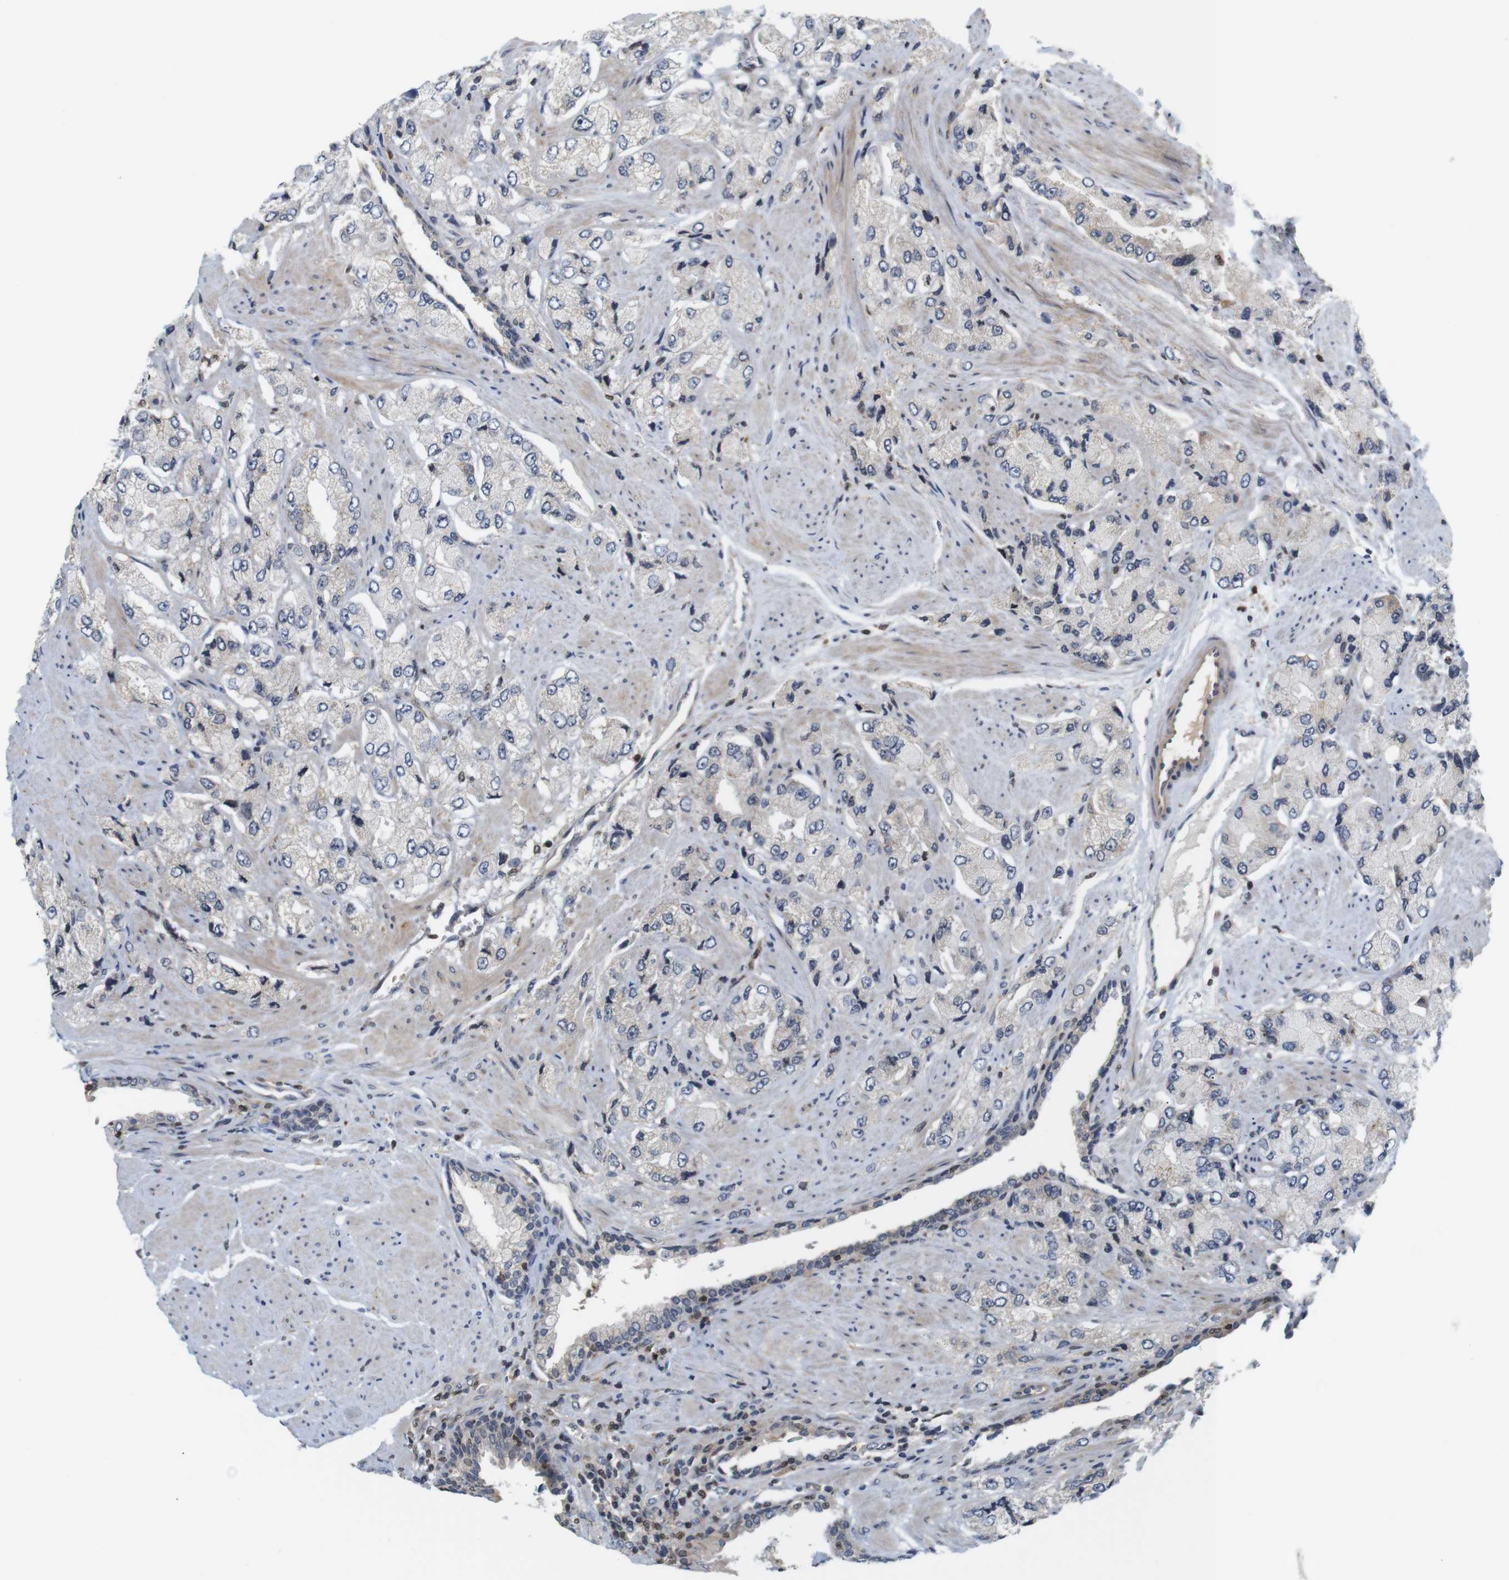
{"staining": {"intensity": "negative", "quantity": "none", "location": "none"}, "tissue": "prostate cancer", "cell_type": "Tumor cells", "image_type": "cancer", "snomed": [{"axis": "morphology", "description": "Adenocarcinoma, High grade"}, {"axis": "topography", "description": "Prostate"}], "caption": "There is no significant expression in tumor cells of prostate cancer (high-grade adenocarcinoma).", "gene": "MBD1", "patient": {"sex": "male", "age": 58}}